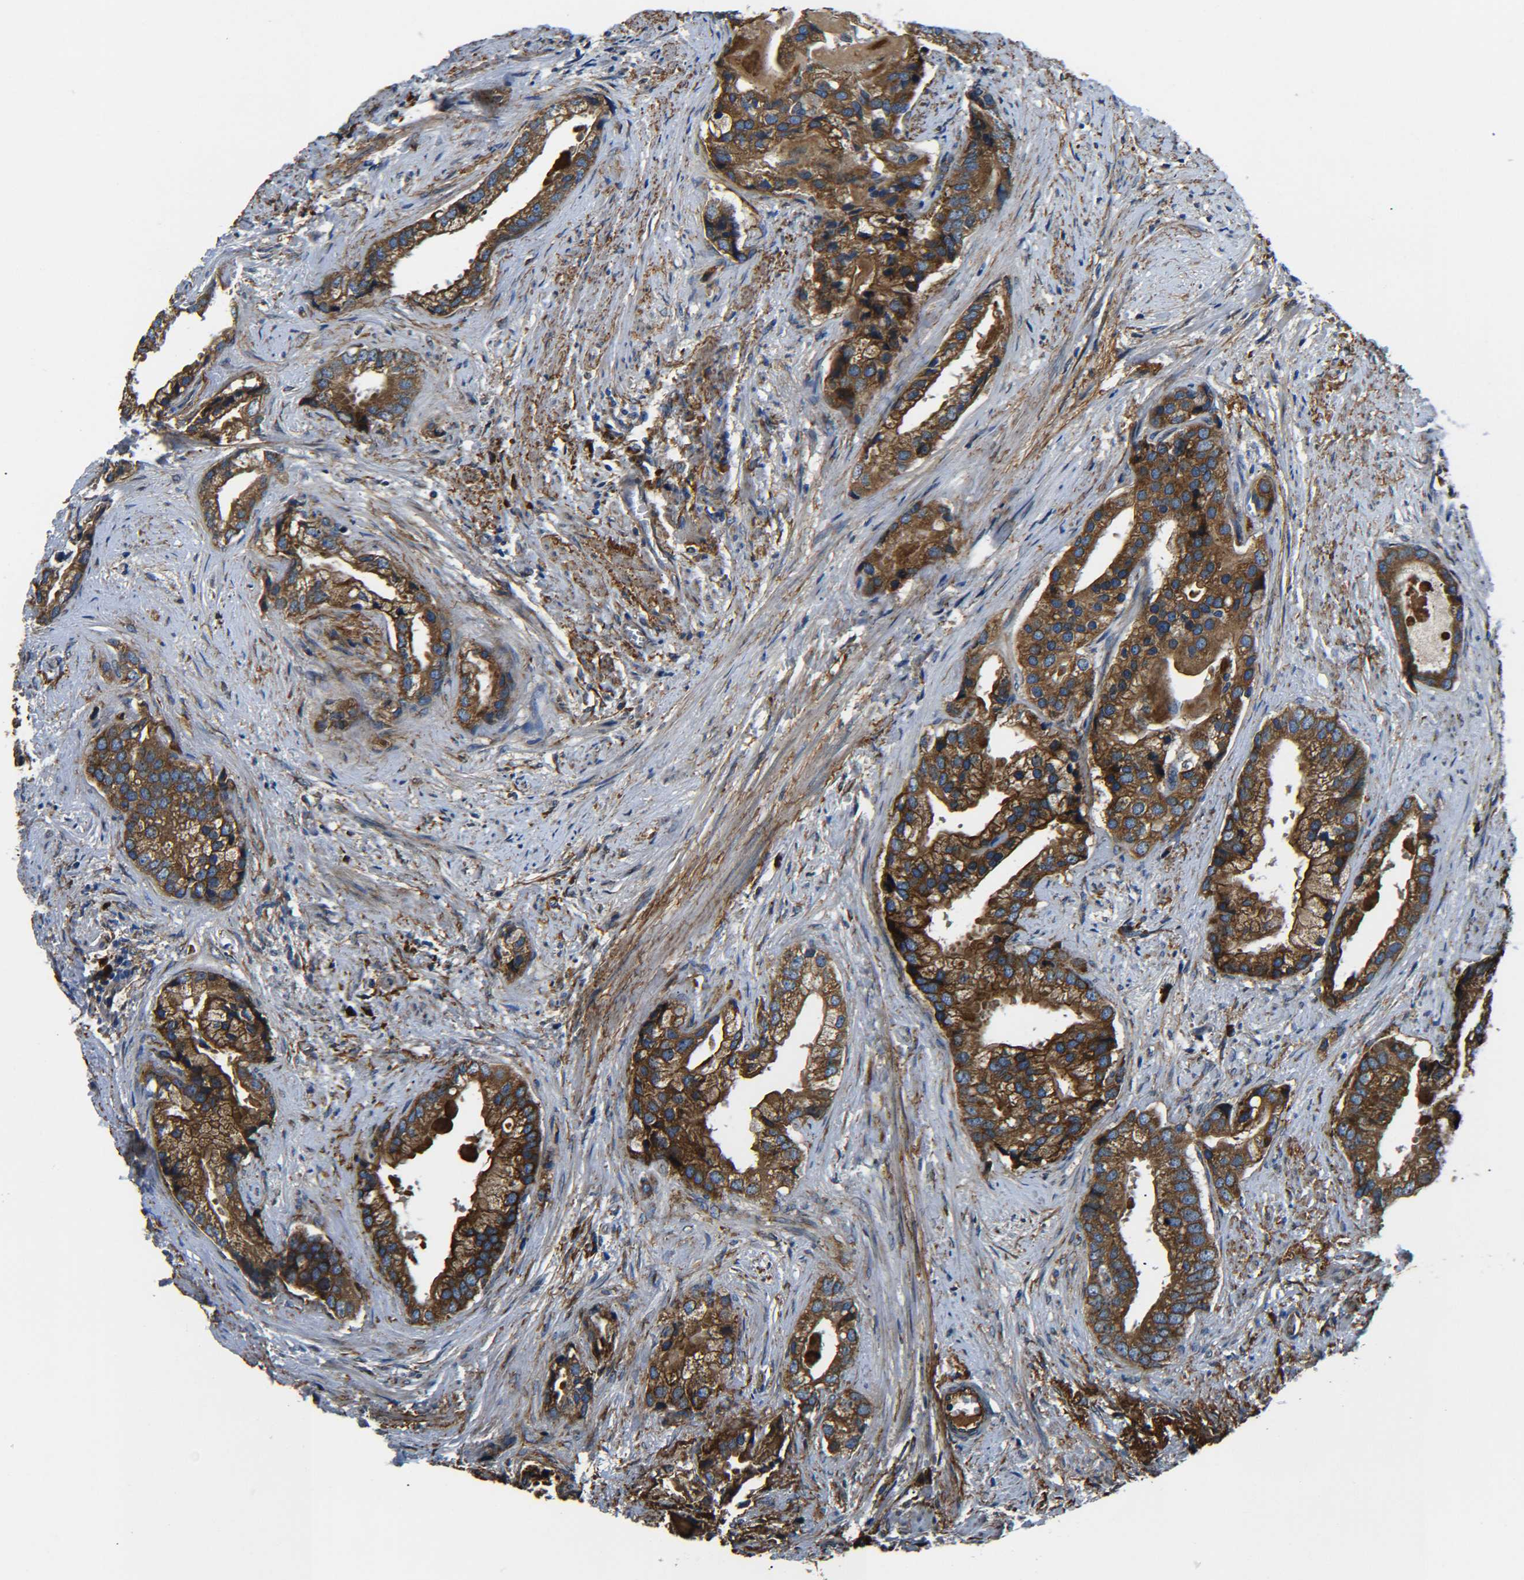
{"staining": {"intensity": "strong", "quantity": ">75%", "location": "cytoplasmic/membranous"}, "tissue": "prostate cancer", "cell_type": "Tumor cells", "image_type": "cancer", "snomed": [{"axis": "morphology", "description": "Adenocarcinoma, Low grade"}, {"axis": "topography", "description": "Prostate"}], "caption": "An image showing strong cytoplasmic/membranous expression in about >75% of tumor cells in prostate low-grade adenocarcinoma, as visualized by brown immunohistochemical staining.", "gene": "PREB", "patient": {"sex": "male", "age": 71}}